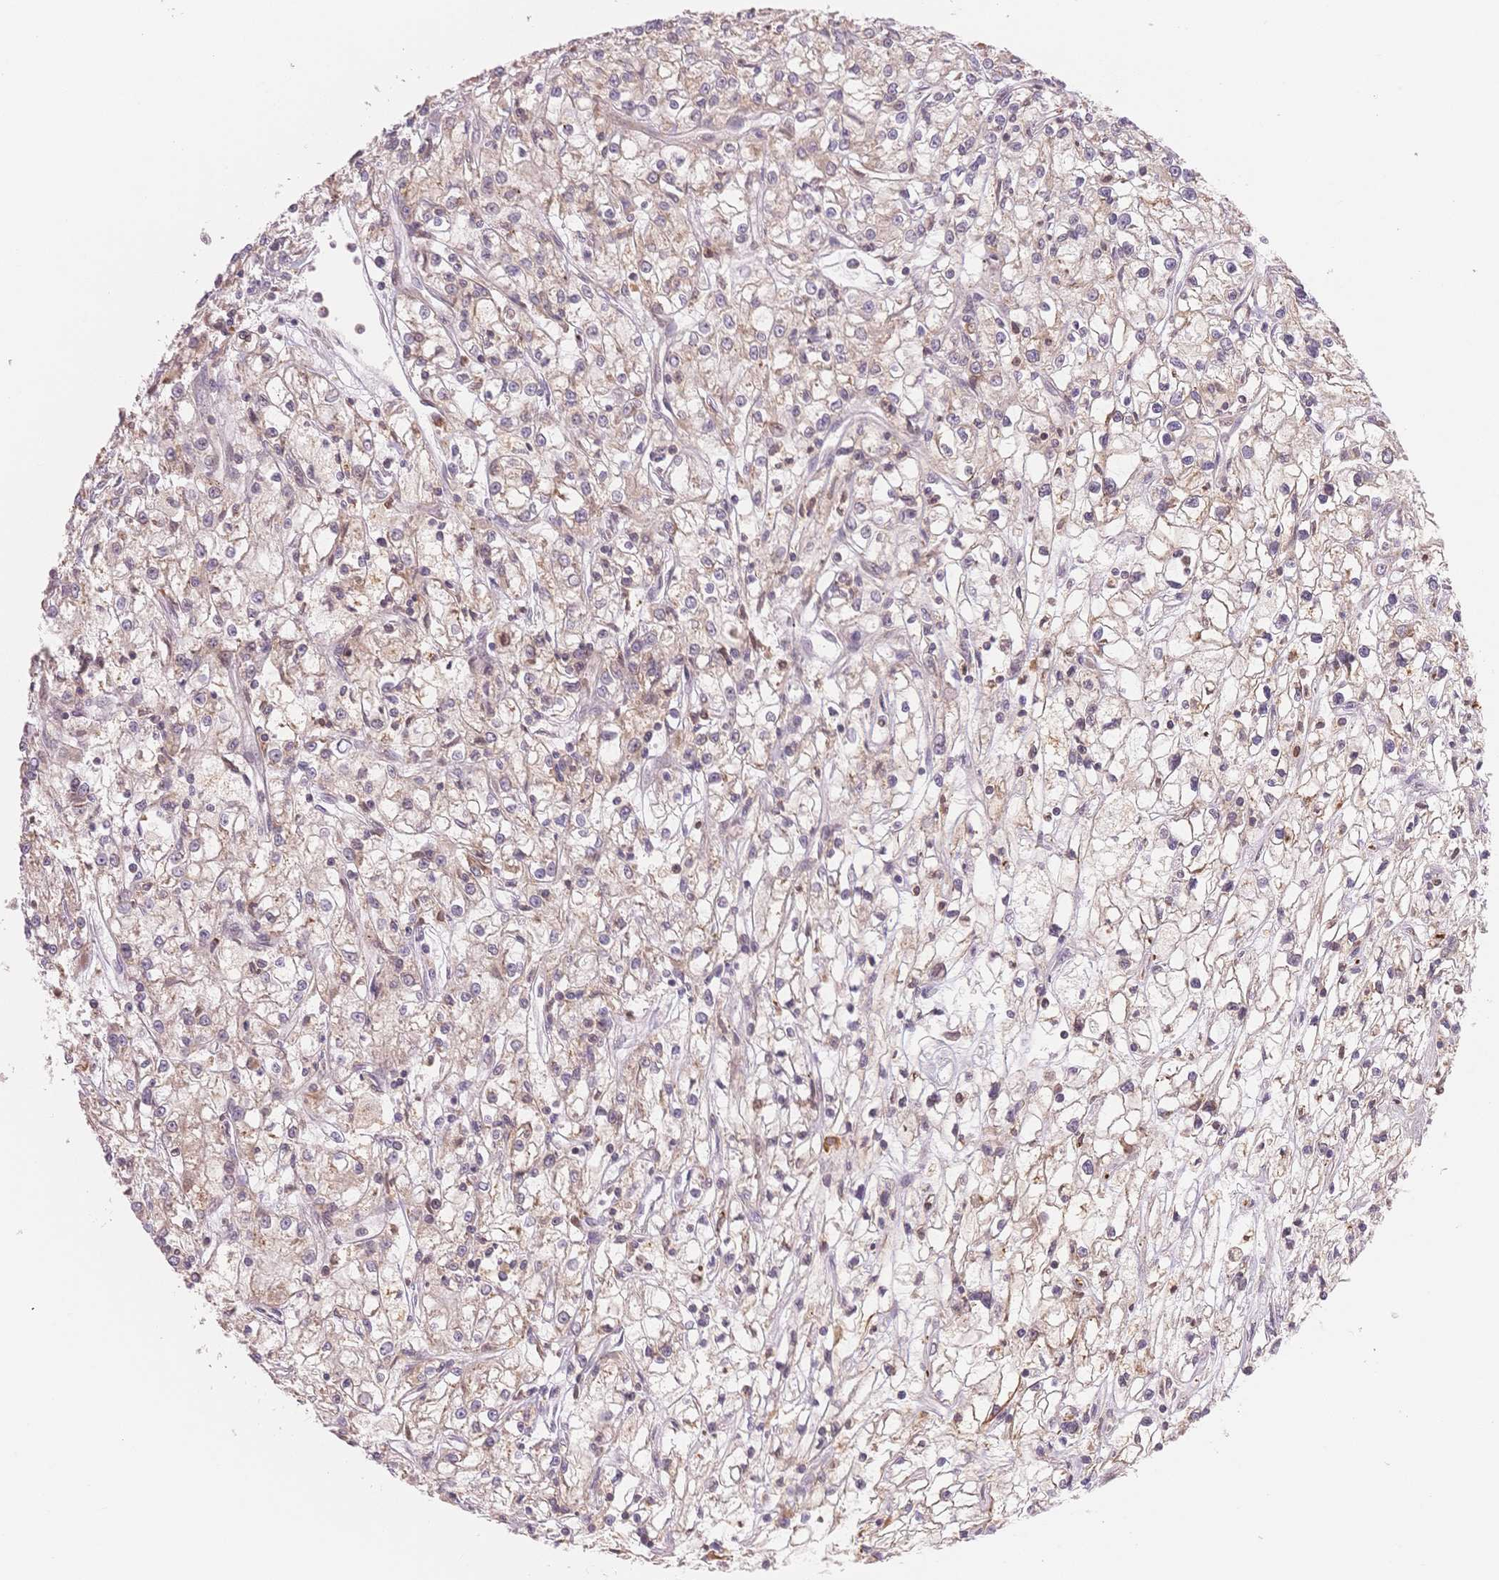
{"staining": {"intensity": "weak", "quantity": "<25%", "location": "cytoplasmic/membranous"}, "tissue": "renal cancer", "cell_type": "Tumor cells", "image_type": "cancer", "snomed": [{"axis": "morphology", "description": "Adenocarcinoma, NOS"}, {"axis": "topography", "description": "Kidney"}], "caption": "This histopathology image is of adenocarcinoma (renal) stained with IHC to label a protein in brown with the nuclei are counter-stained blue. There is no expression in tumor cells. (IHC, brightfield microscopy, high magnification).", "gene": "STK39", "patient": {"sex": "female", "age": 59}}